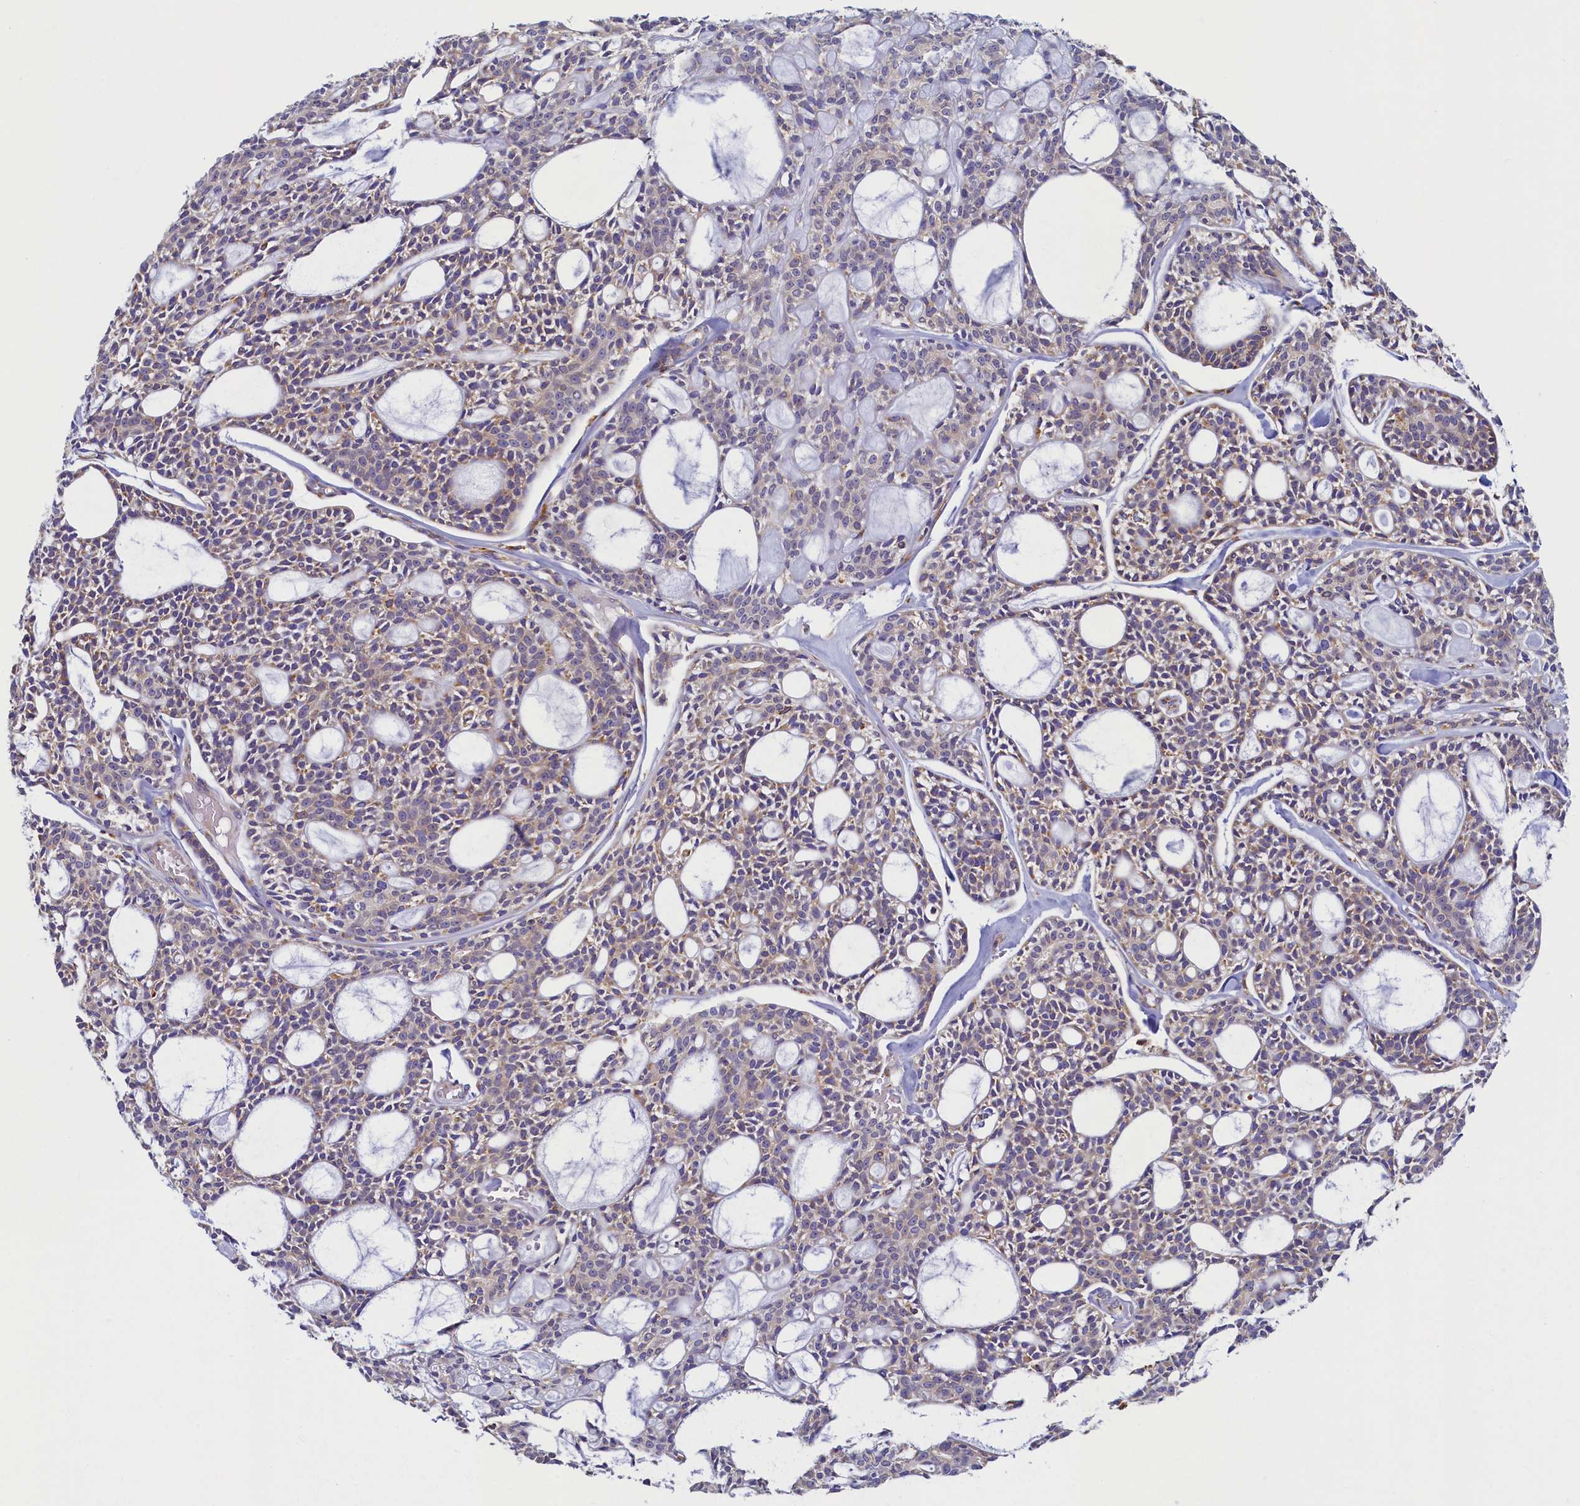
{"staining": {"intensity": "weak", "quantity": ">75%", "location": "cytoplasmic/membranous"}, "tissue": "head and neck cancer", "cell_type": "Tumor cells", "image_type": "cancer", "snomed": [{"axis": "morphology", "description": "Adenocarcinoma, NOS"}, {"axis": "topography", "description": "Salivary gland"}, {"axis": "topography", "description": "Head-Neck"}], "caption": "IHC (DAB) staining of head and neck cancer (adenocarcinoma) demonstrates weak cytoplasmic/membranous protein positivity in approximately >75% of tumor cells.", "gene": "TMEM18", "patient": {"sex": "male", "age": 55}}